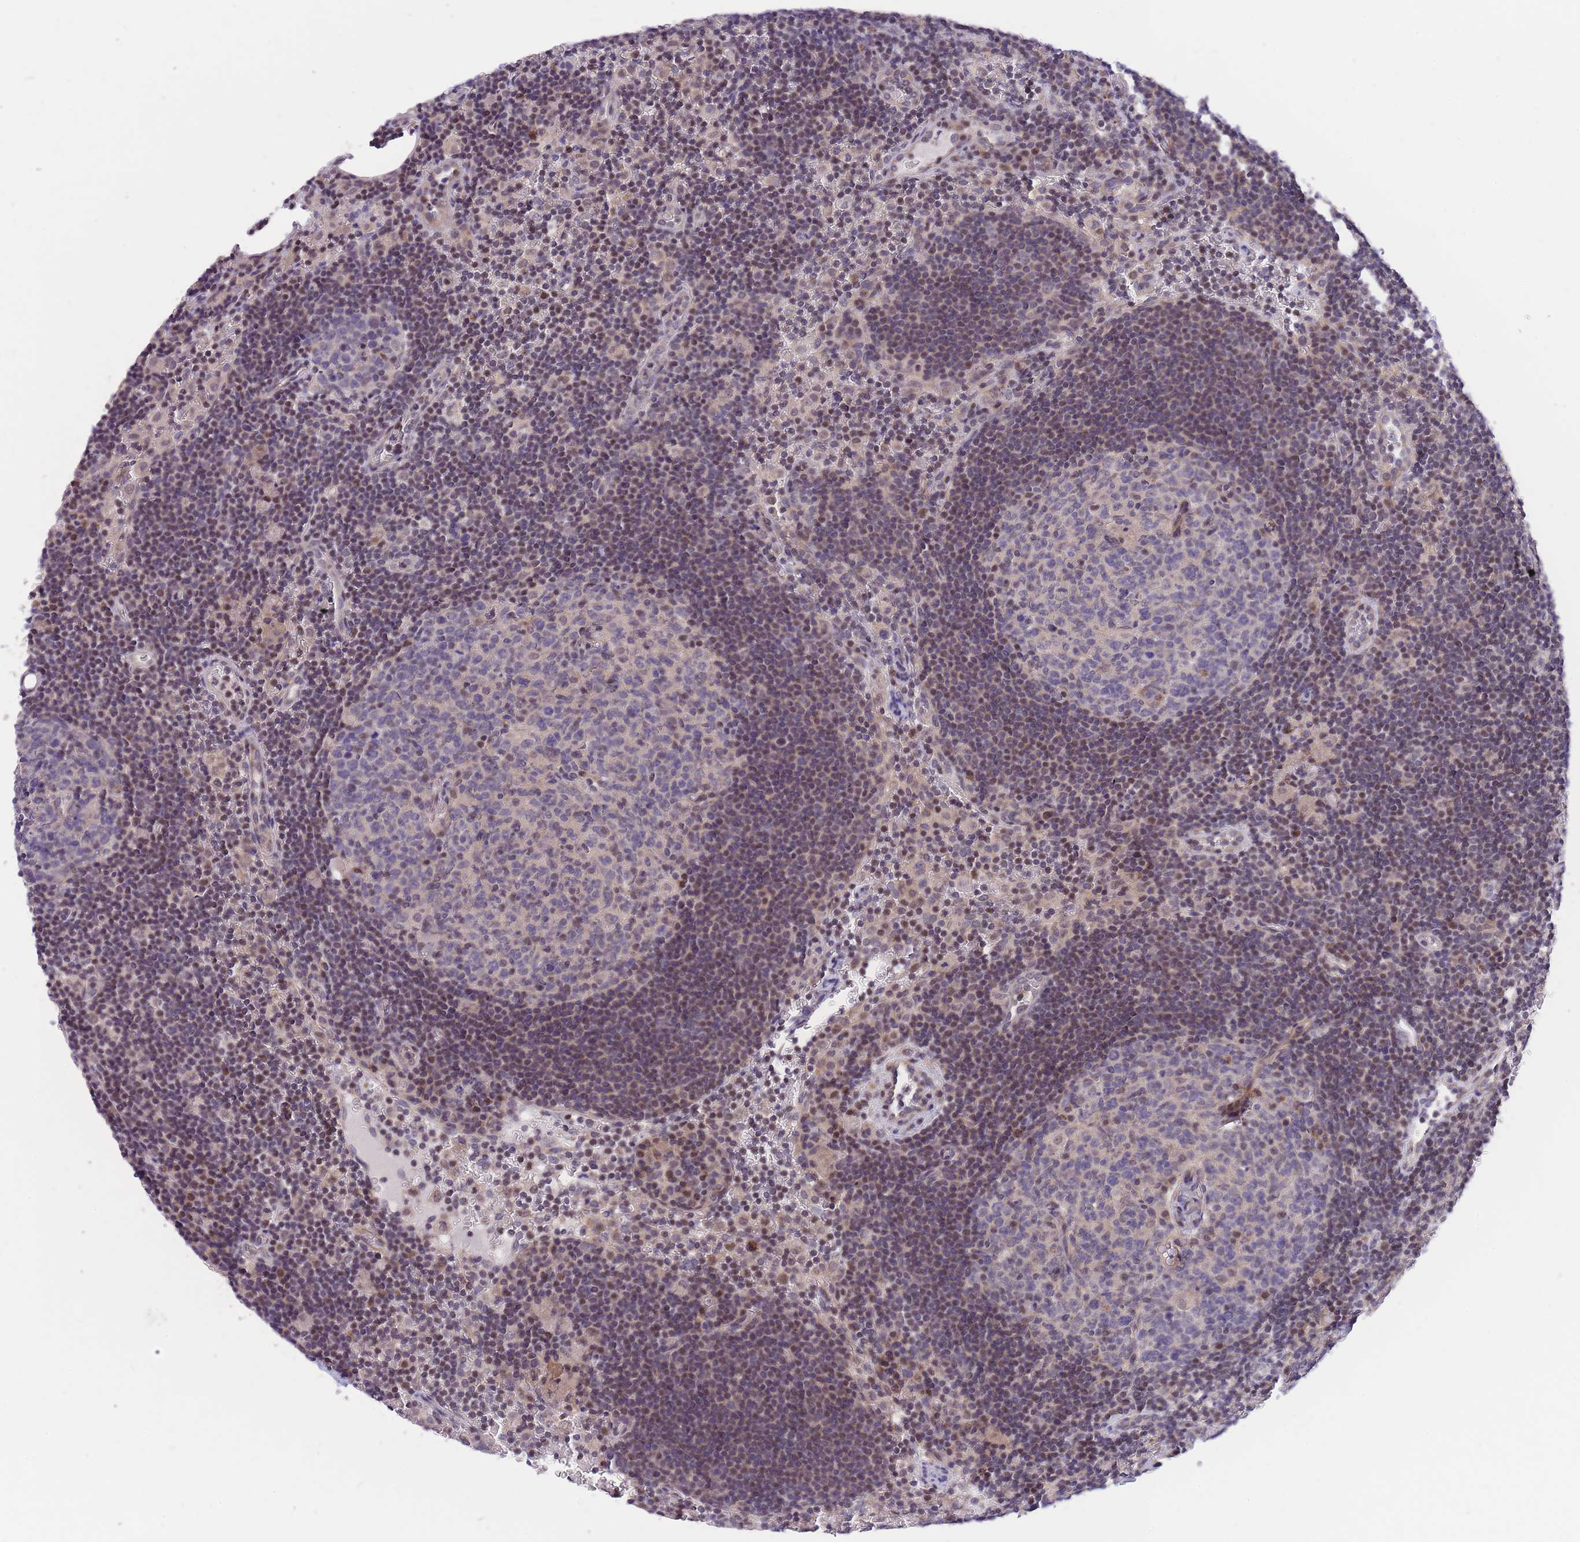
{"staining": {"intensity": "weak", "quantity": "<25%", "location": "nuclear"}, "tissue": "lymph node", "cell_type": "Germinal center cells", "image_type": "normal", "snomed": [{"axis": "morphology", "description": "Normal tissue, NOS"}, {"axis": "topography", "description": "Lymph node"}], "caption": "Immunohistochemistry (IHC) of unremarkable lymph node demonstrates no positivity in germinal center cells.", "gene": "MINDY2", "patient": {"sex": "male", "age": 62}}